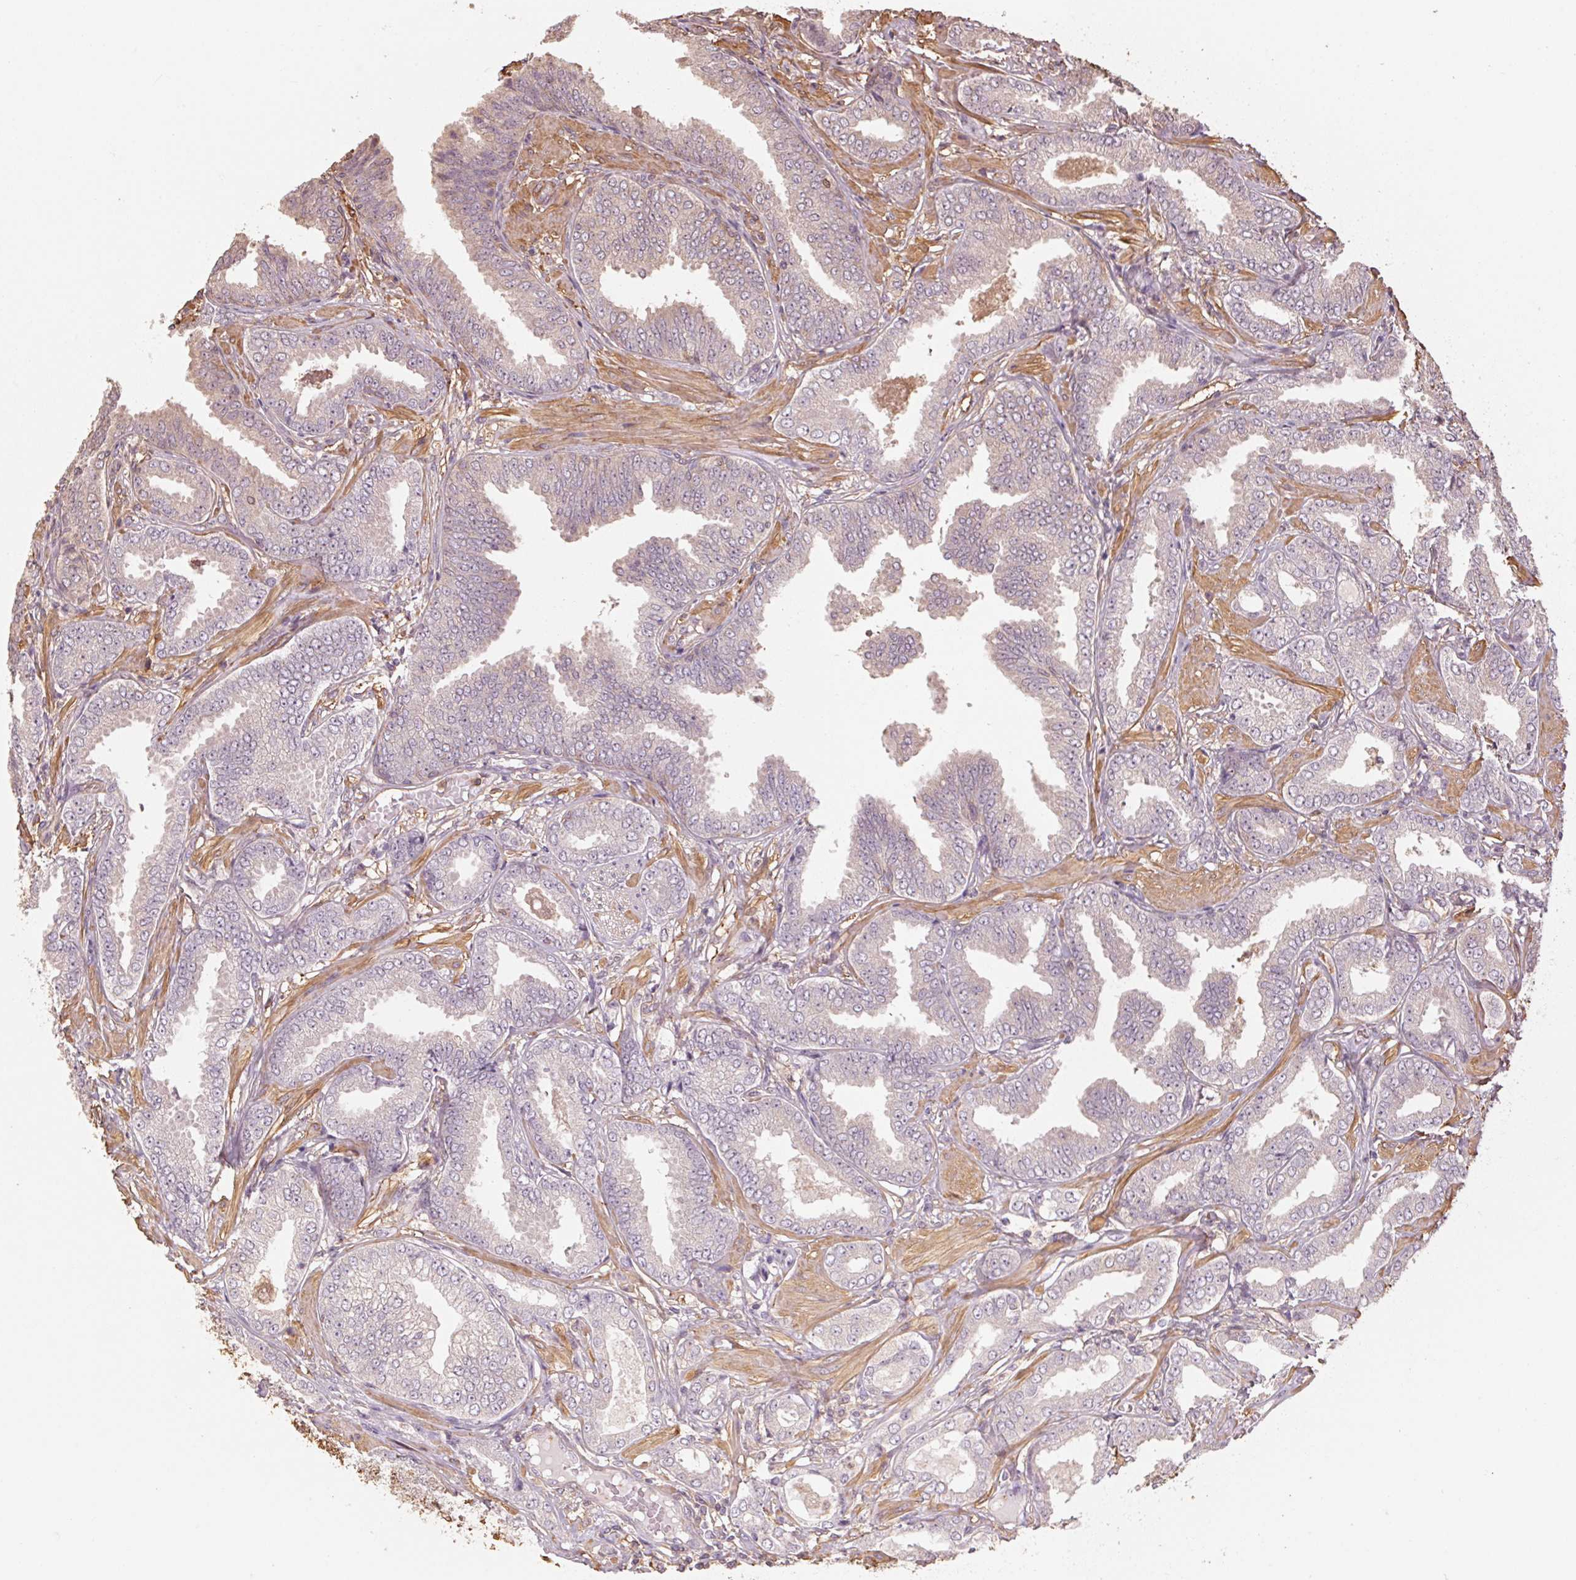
{"staining": {"intensity": "negative", "quantity": "none", "location": "none"}, "tissue": "prostate cancer", "cell_type": "Tumor cells", "image_type": "cancer", "snomed": [{"axis": "morphology", "description": "Adenocarcinoma, Low grade"}, {"axis": "topography", "description": "Prostate"}], "caption": "This is an IHC image of human prostate cancer. There is no staining in tumor cells.", "gene": "QDPR", "patient": {"sex": "male", "age": 55}}